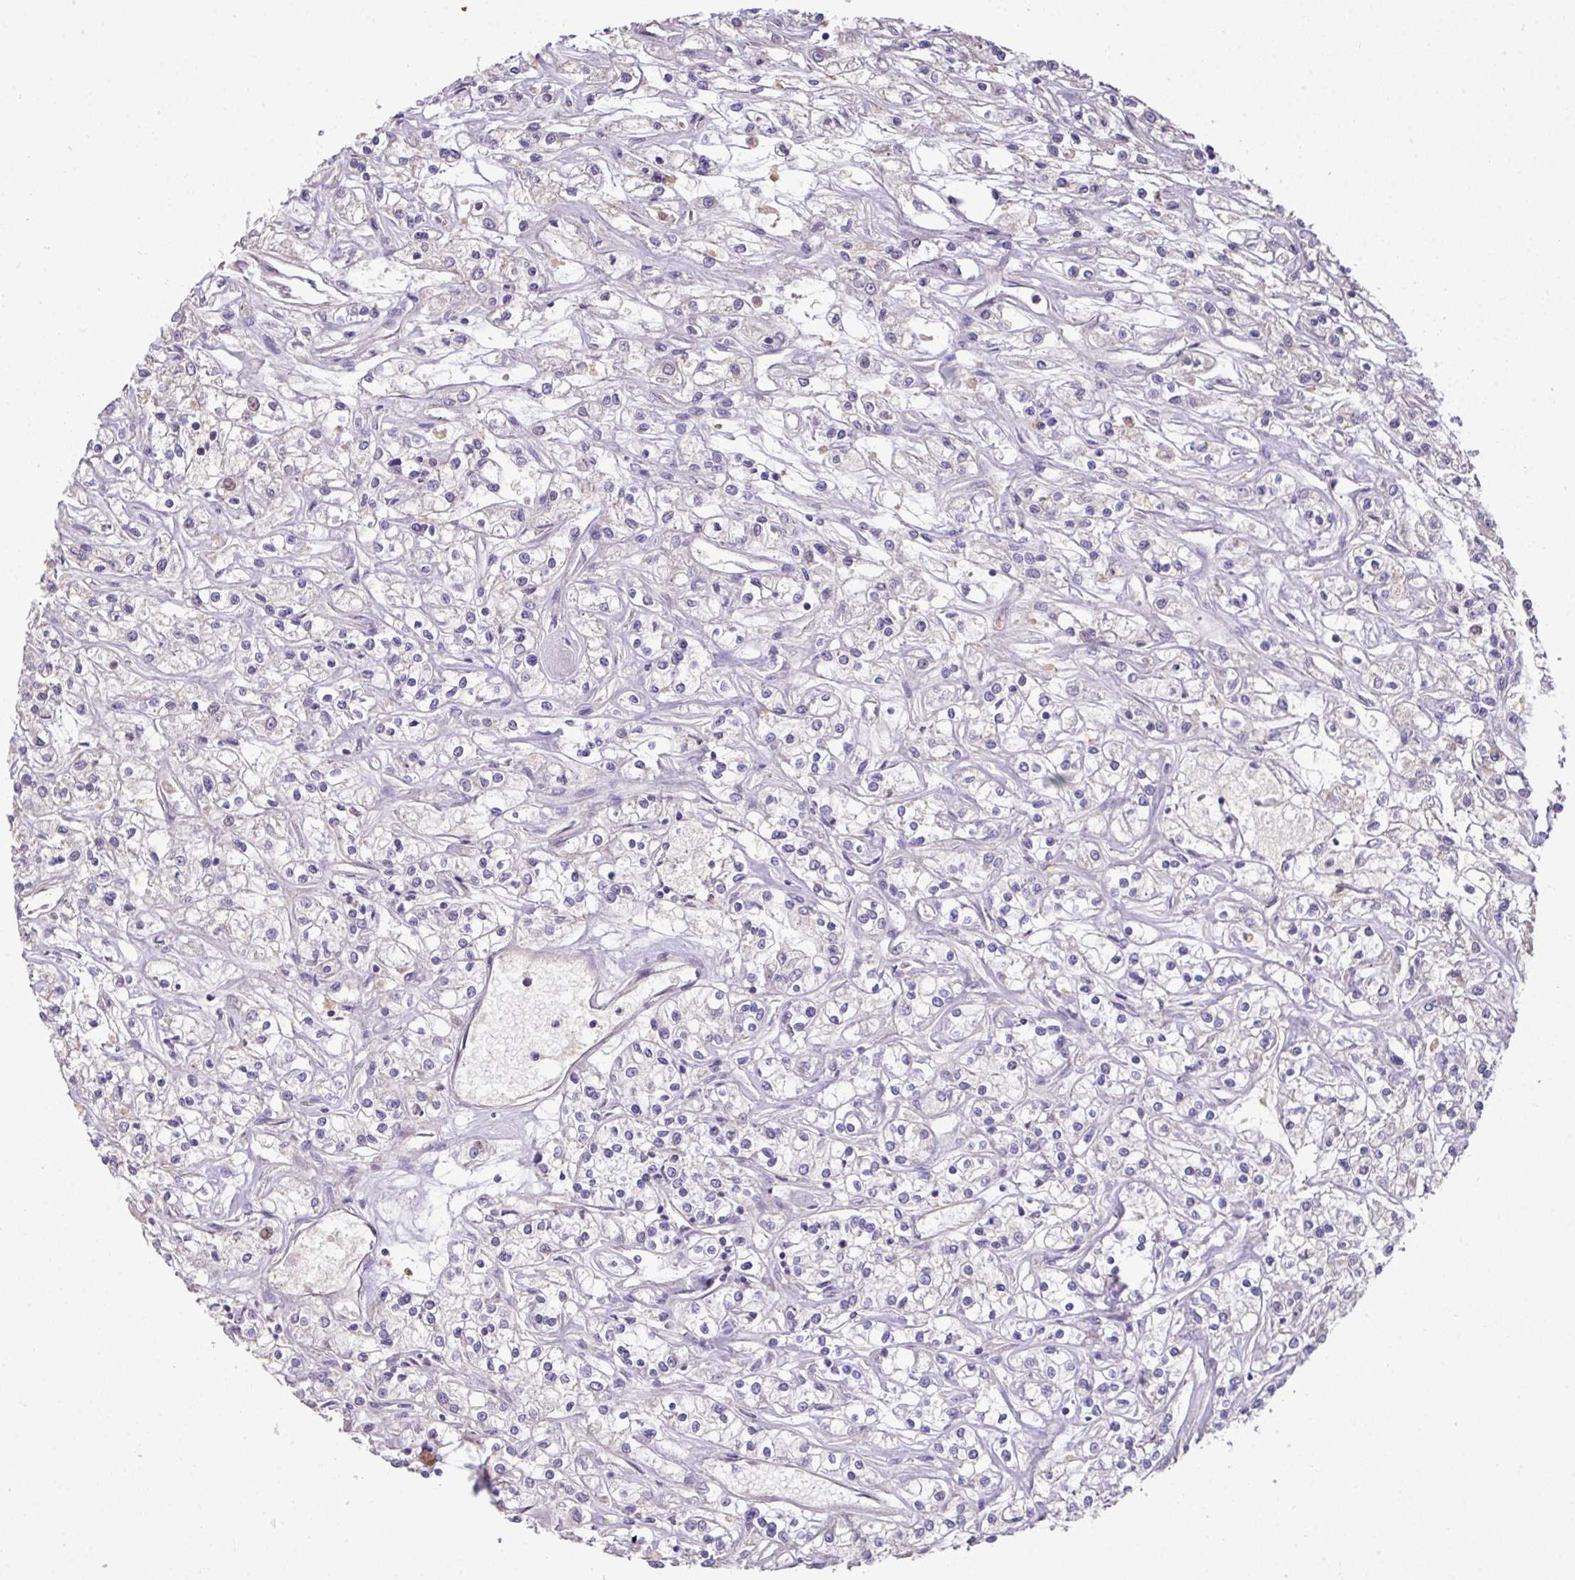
{"staining": {"intensity": "negative", "quantity": "none", "location": "none"}, "tissue": "renal cancer", "cell_type": "Tumor cells", "image_type": "cancer", "snomed": [{"axis": "morphology", "description": "Adenocarcinoma, NOS"}, {"axis": "topography", "description": "Kidney"}], "caption": "Human adenocarcinoma (renal) stained for a protein using immunohistochemistry (IHC) demonstrates no staining in tumor cells.", "gene": "OR6C6", "patient": {"sex": "female", "age": 59}}